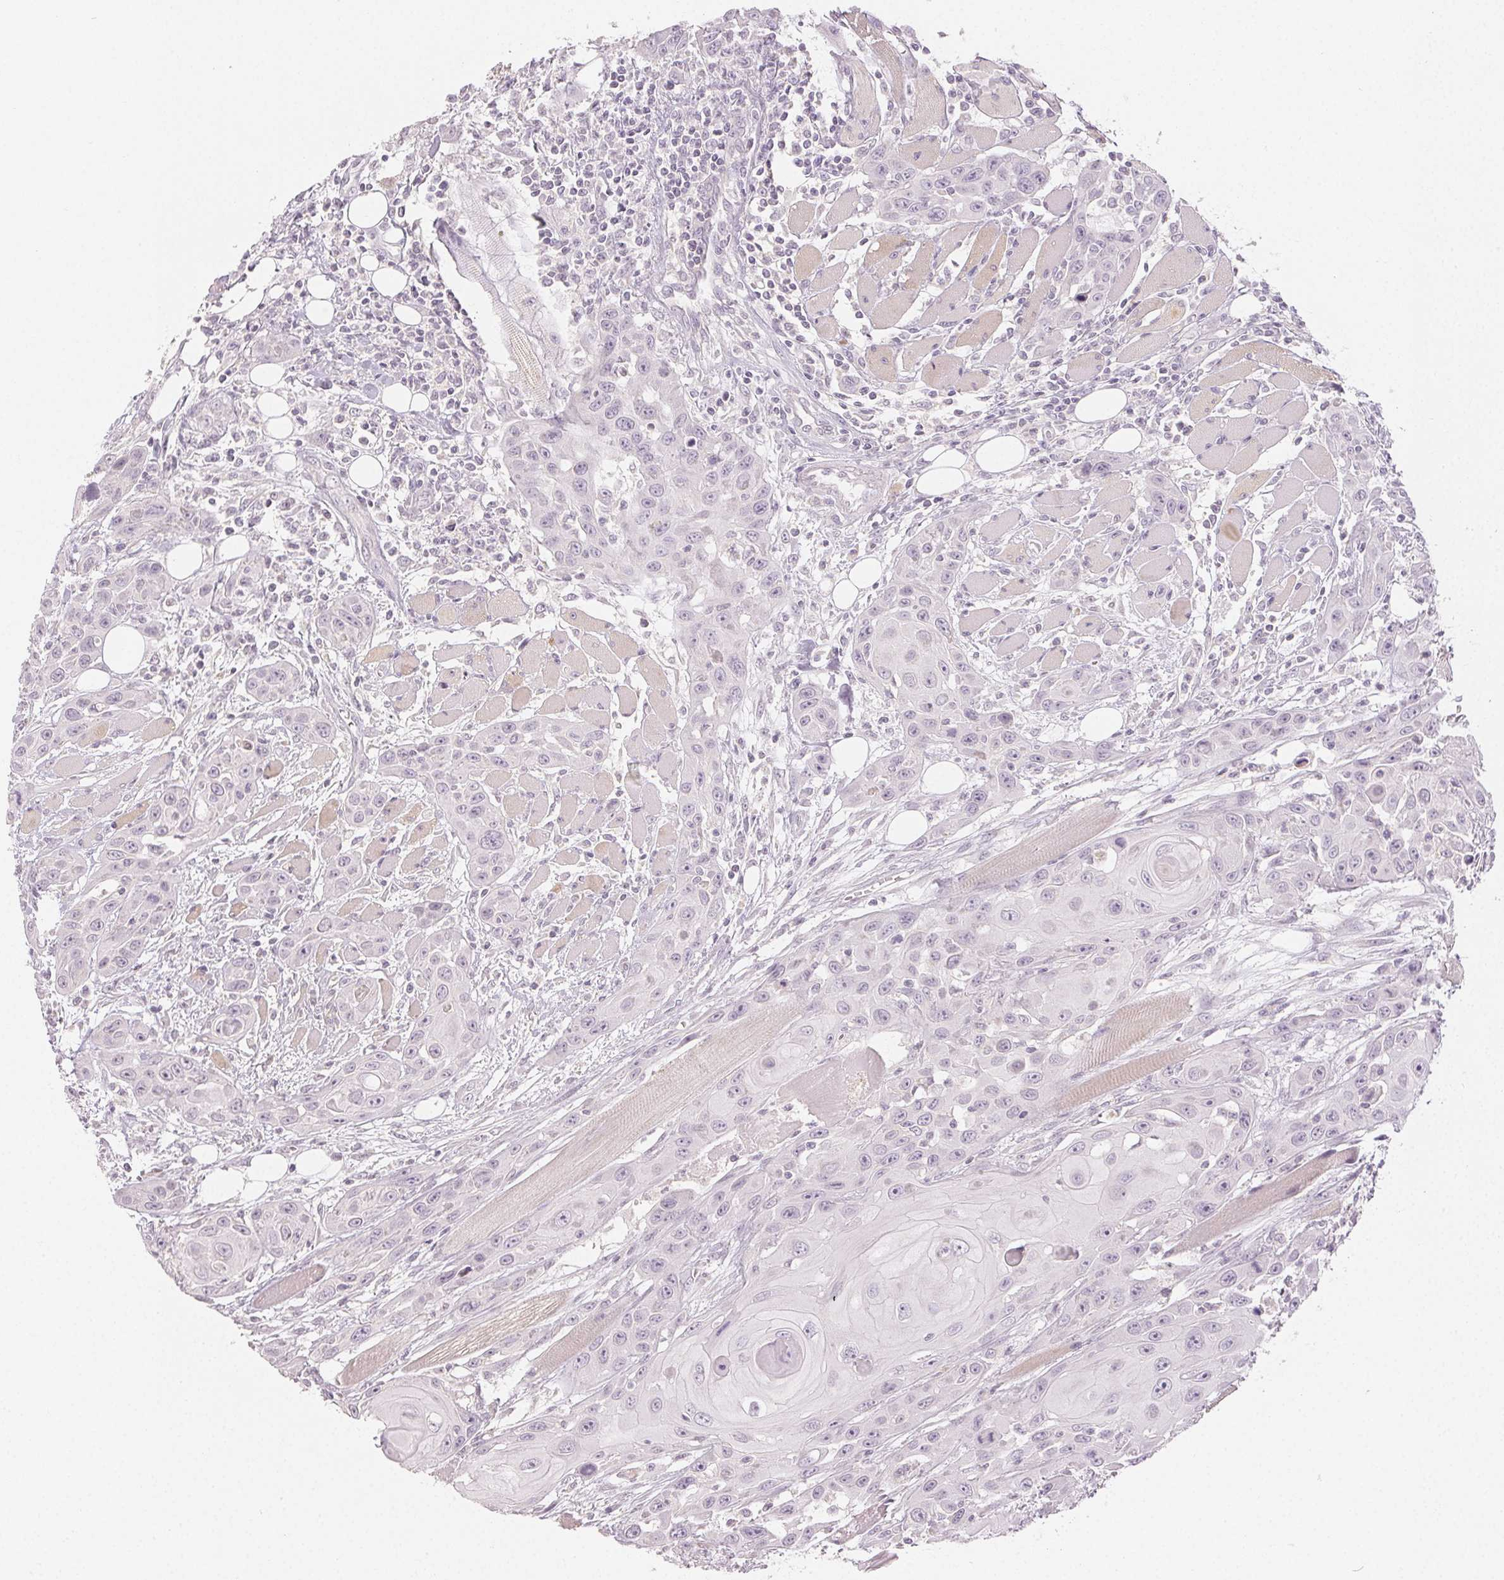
{"staining": {"intensity": "negative", "quantity": "none", "location": "none"}, "tissue": "head and neck cancer", "cell_type": "Tumor cells", "image_type": "cancer", "snomed": [{"axis": "morphology", "description": "Squamous cell carcinoma, NOS"}, {"axis": "topography", "description": "Head-Neck"}], "caption": "Immunohistochemical staining of squamous cell carcinoma (head and neck) shows no significant staining in tumor cells.", "gene": "LVRN", "patient": {"sex": "female", "age": 80}}